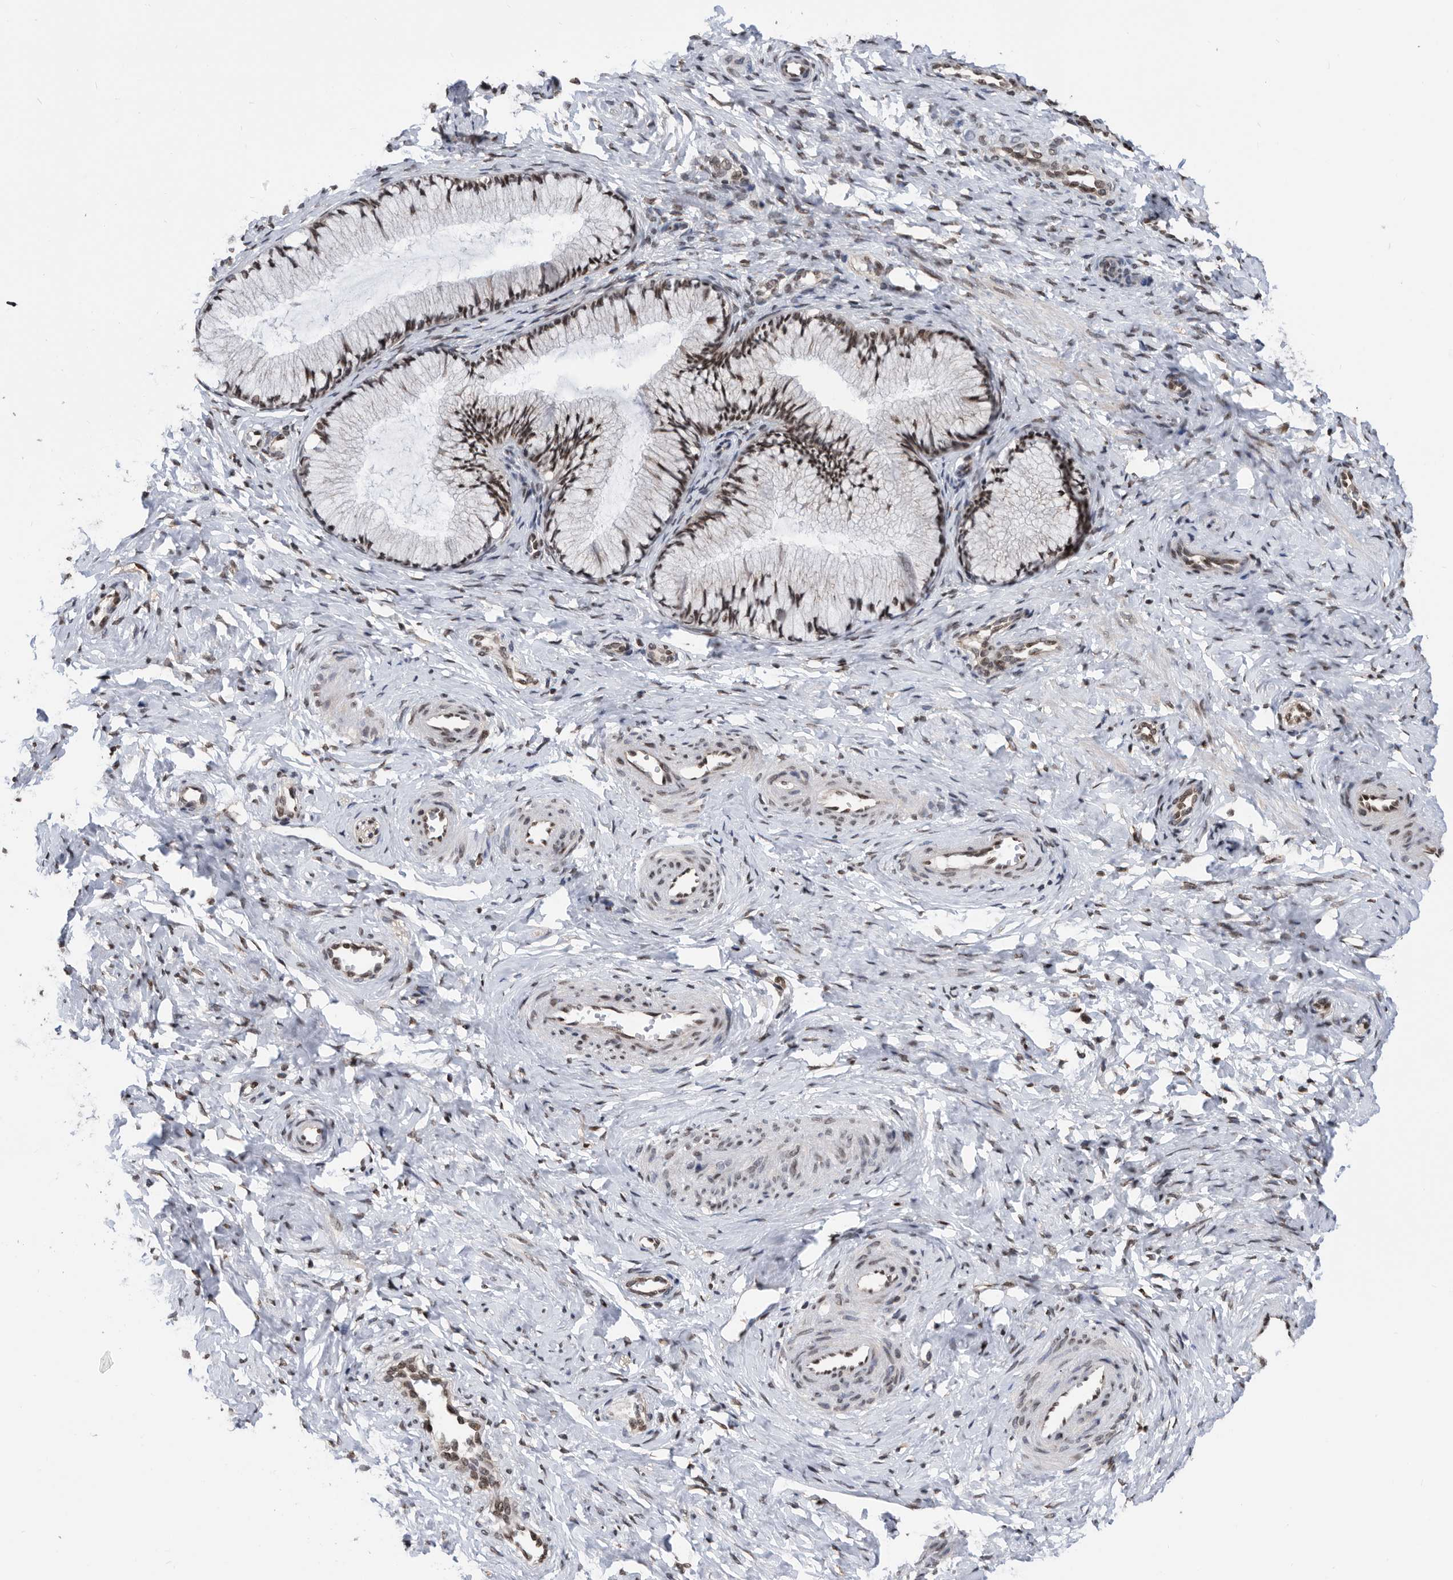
{"staining": {"intensity": "weak", "quantity": ">75%", "location": "nuclear"}, "tissue": "cervix", "cell_type": "Glandular cells", "image_type": "normal", "snomed": [{"axis": "morphology", "description": "Normal tissue, NOS"}, {"axis": "topography", "description": "Cervix"}], "caption": "DAB immunohistochemical staining of benign cervix shows weak nuclear protein staining in about >75% of glandular cells. (DAB (3,3'-diaminobenzidine) IHC, brown staining for protein, blue staining for nuclei).", "gene": "SNRNP48", "patient": {"sex": "female", "age": 27}}